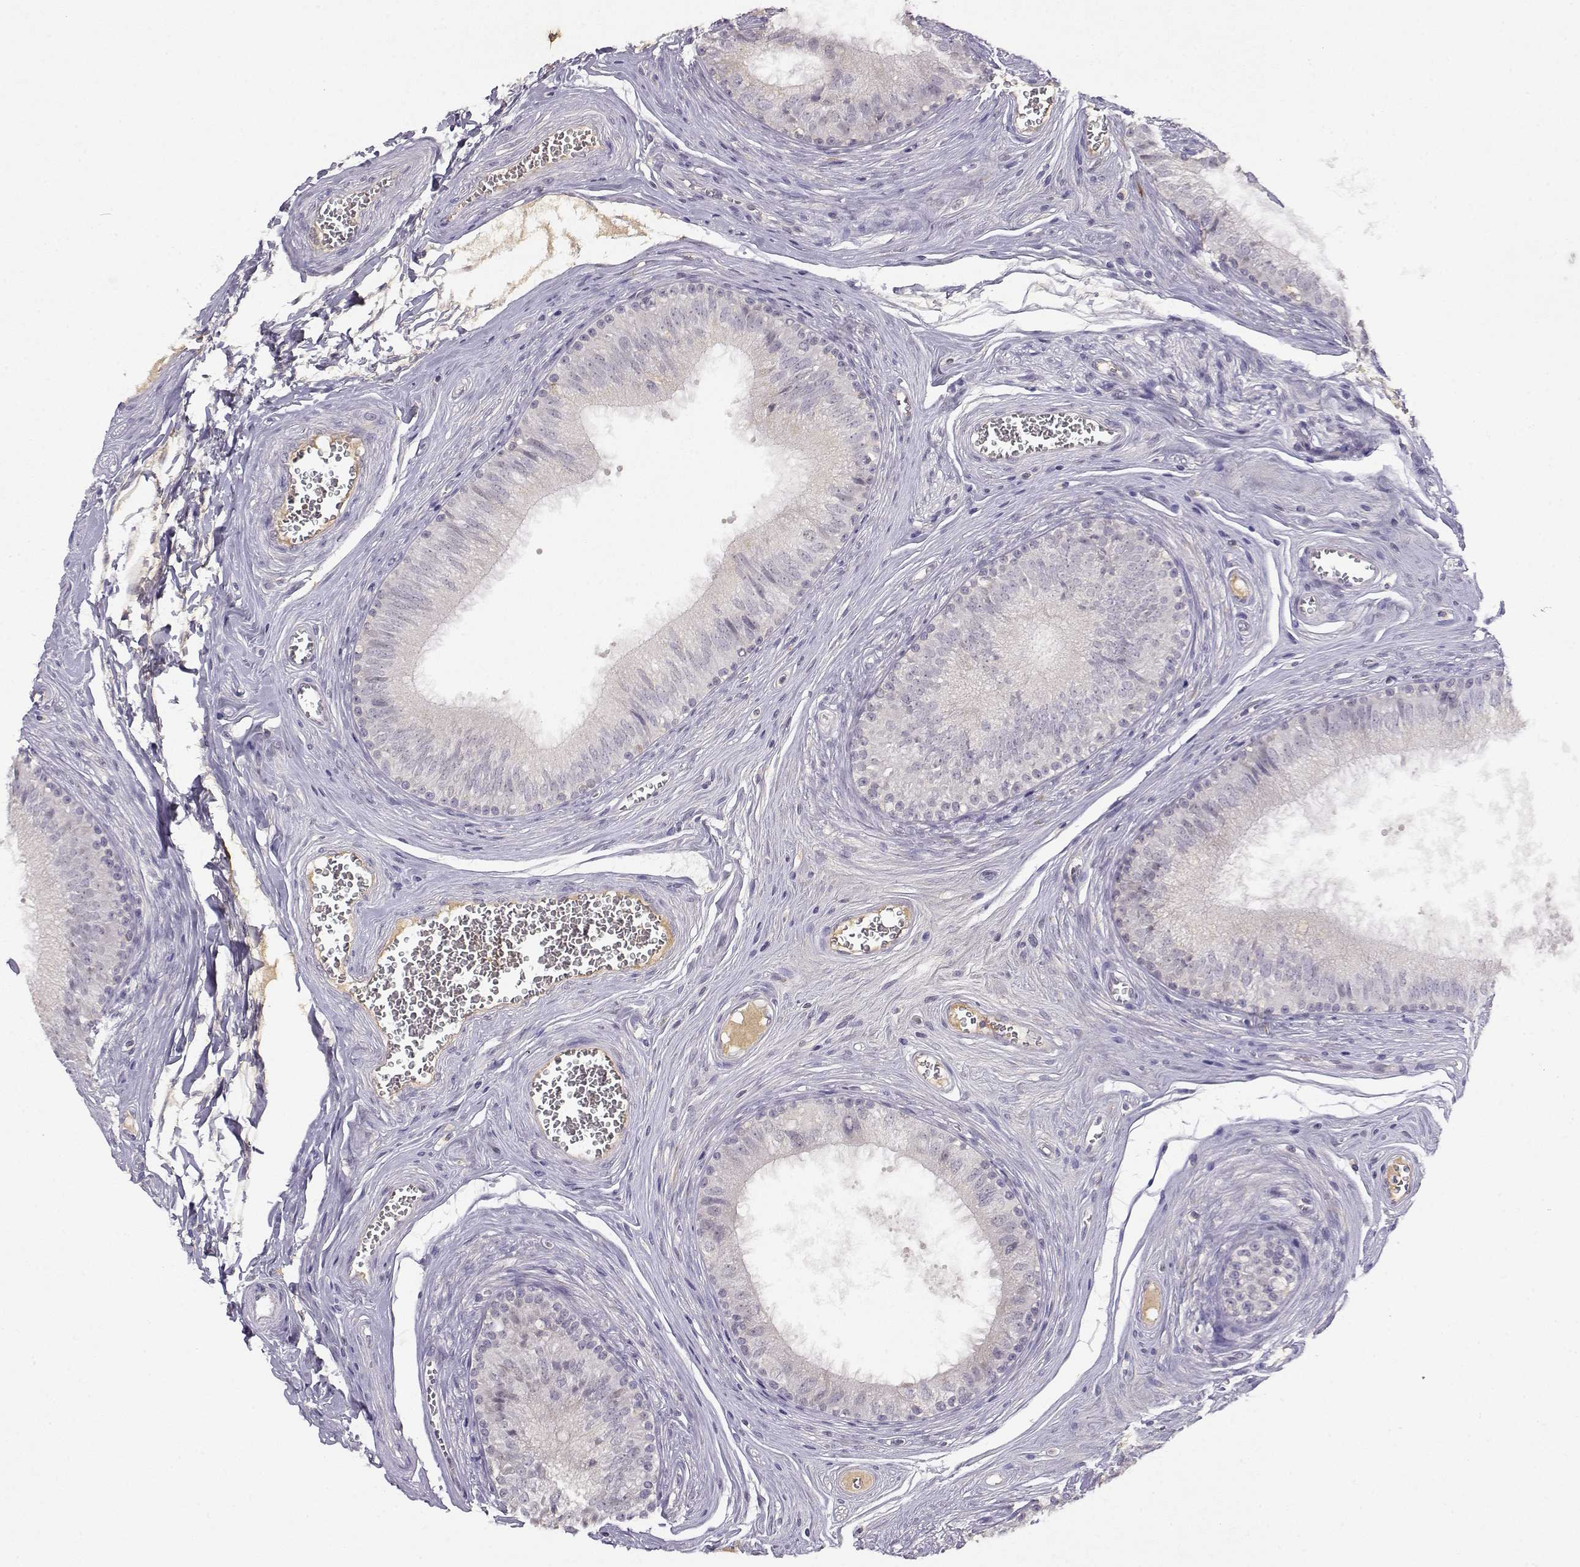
{"staining": {"intensity": "negative", "quantity": "none", "location": "none"}, "tissue": "epididymis", "cell_type": "Glandular cells", "image_type": "normal", "snomed": [{"axis": "morphology", "description": "Normal tissue, NOS"}, {"axis": "topography", "description": "Epididymis"}], "caption": "Immunohistochemistry of unremarkable epididymis shows no staining in glandular cells.", "gene": "TACR1", "patient": {"sex": "male", "age": 37}}